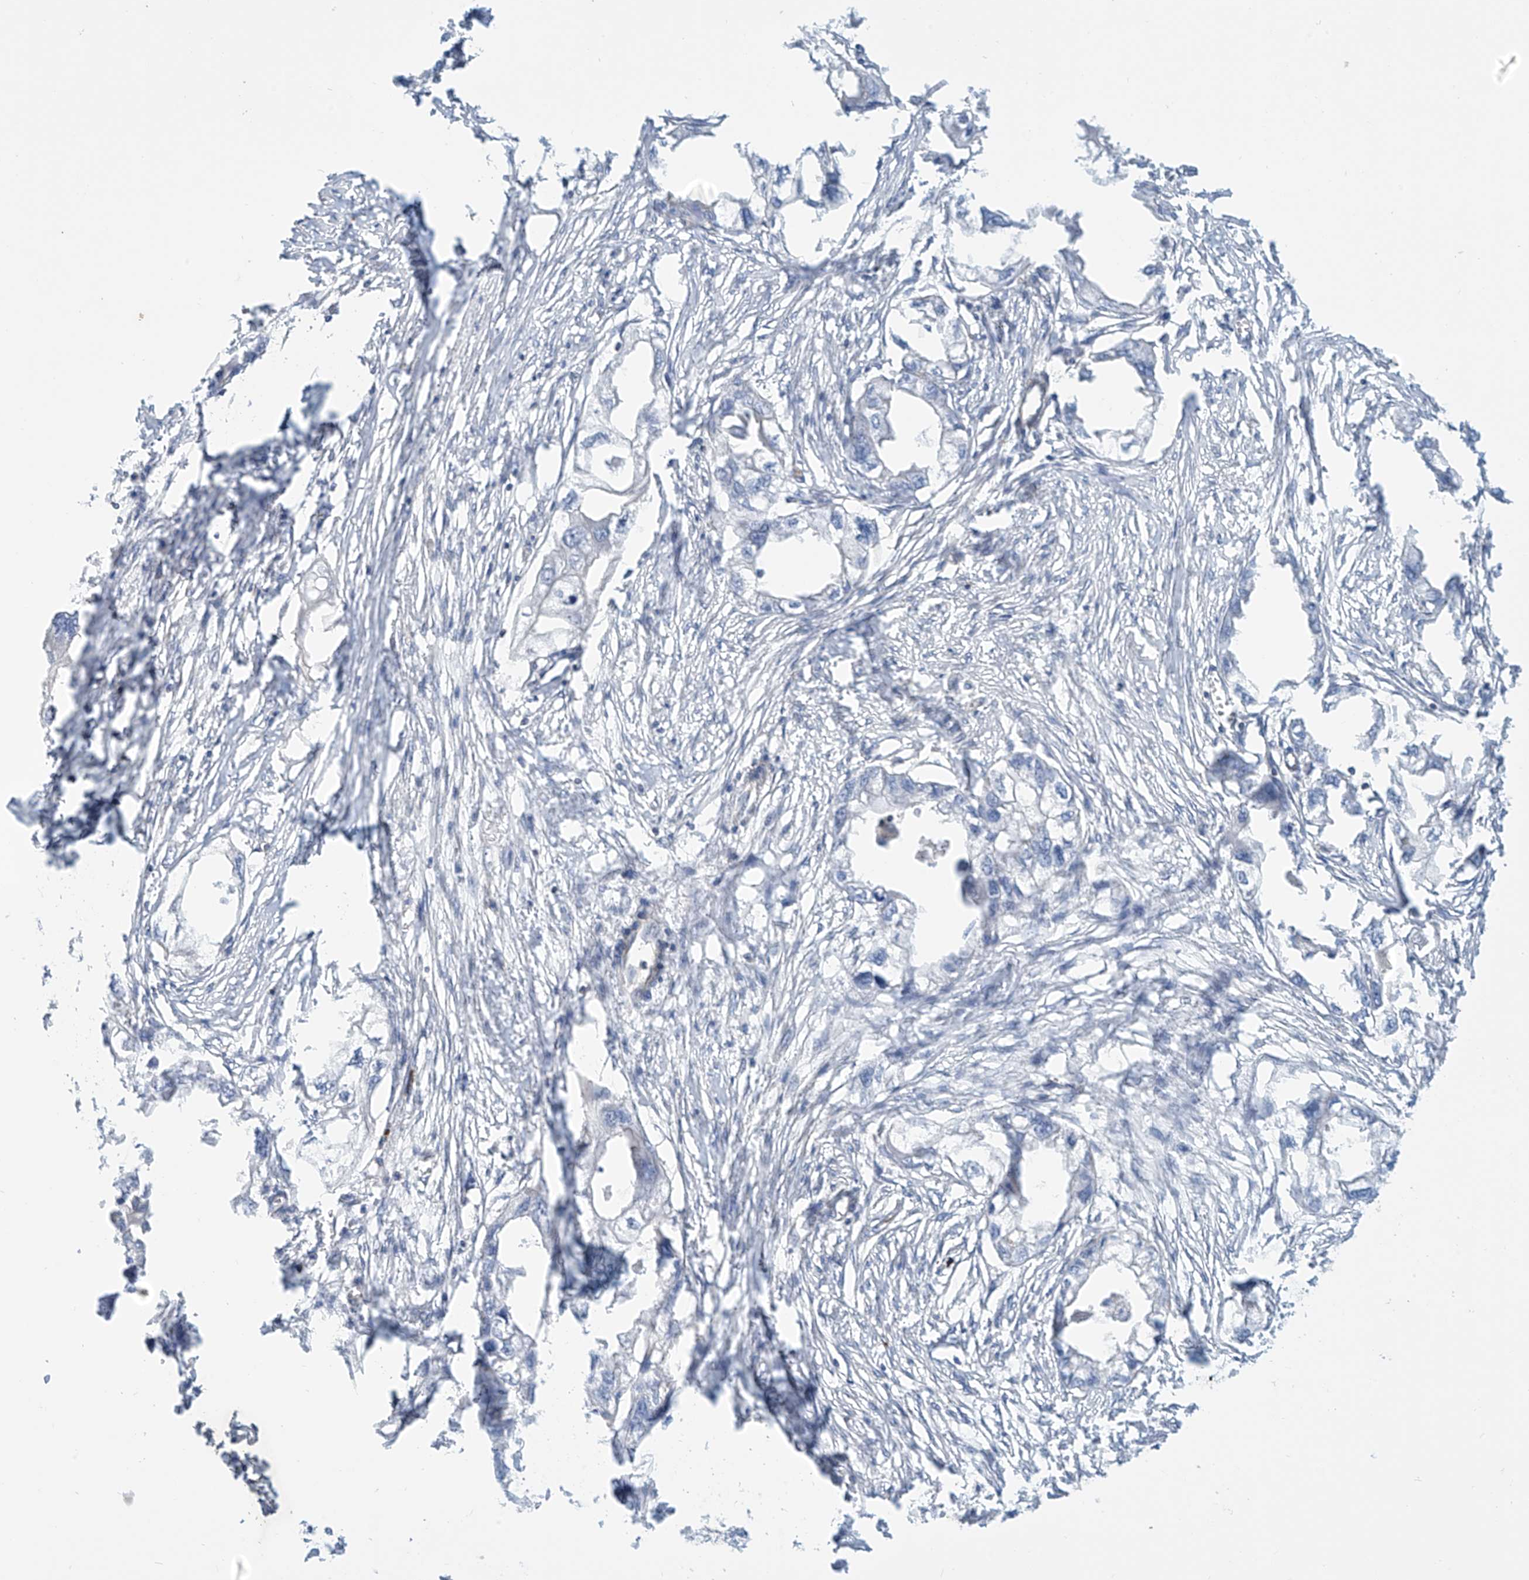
{"staining": {"intensity": "negative", "quantity": "none", "location": "none"}, "tissue": "endometrial cancer", "cell_type": "Tumor cells", "image_type": "cancer", "snomed": [{"axis": "morphology", "description": "Adenocarcinoma, NOS"}, {"axis": "morphology", "description": "Adenocarcinoma, metastatic, NOS"}, {"axis": "topography", "description": "Adipose tissue"}, {"axis": "topography", "description": "Endometrium"}], "caption": "Metastatic adenocarcinoma (endometrial) was stained to show a protein in brown. There is no significant staining in tumor cells.", "gene": "IBA57", "patient": {"sex": "female", "age": 67}}